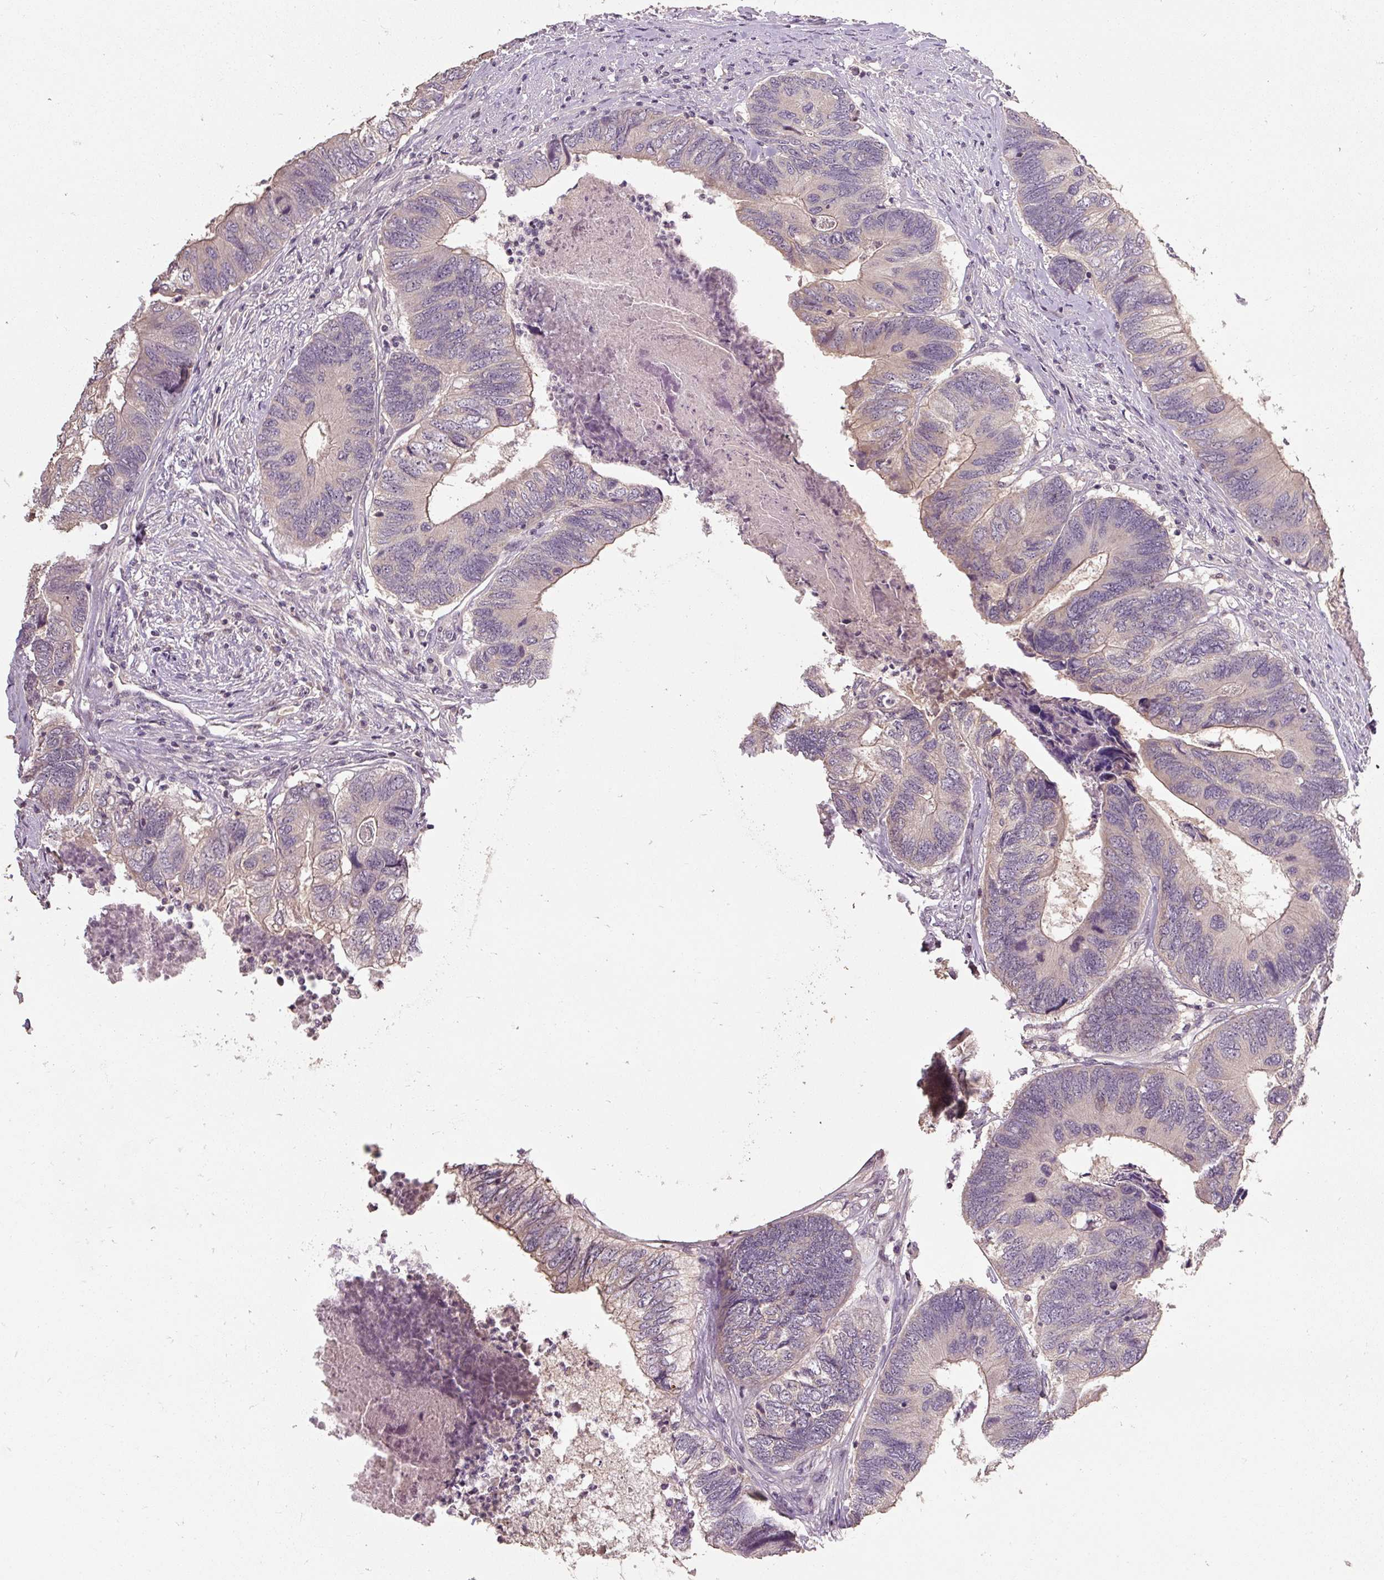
{"staining": {"intensity": "weak", "quantity": "<25%", "location": "cytoplasmic/membranous"}, "tissue": "colorectal cancer", "cell_type": "Tumor cells", "image_type": "cancer", "snomed": [{"axis": "morphology", "description": "Adenocarcinoma, NOS"}, {"axis": "topography", "description": "Colon"}], "caption": "Human colorectal adenocarcinoma stained for a protein using IHC shows no staining in tumor cells.", "gene": "CFAP65", "patient": {"sex": "female", "age": 67}}